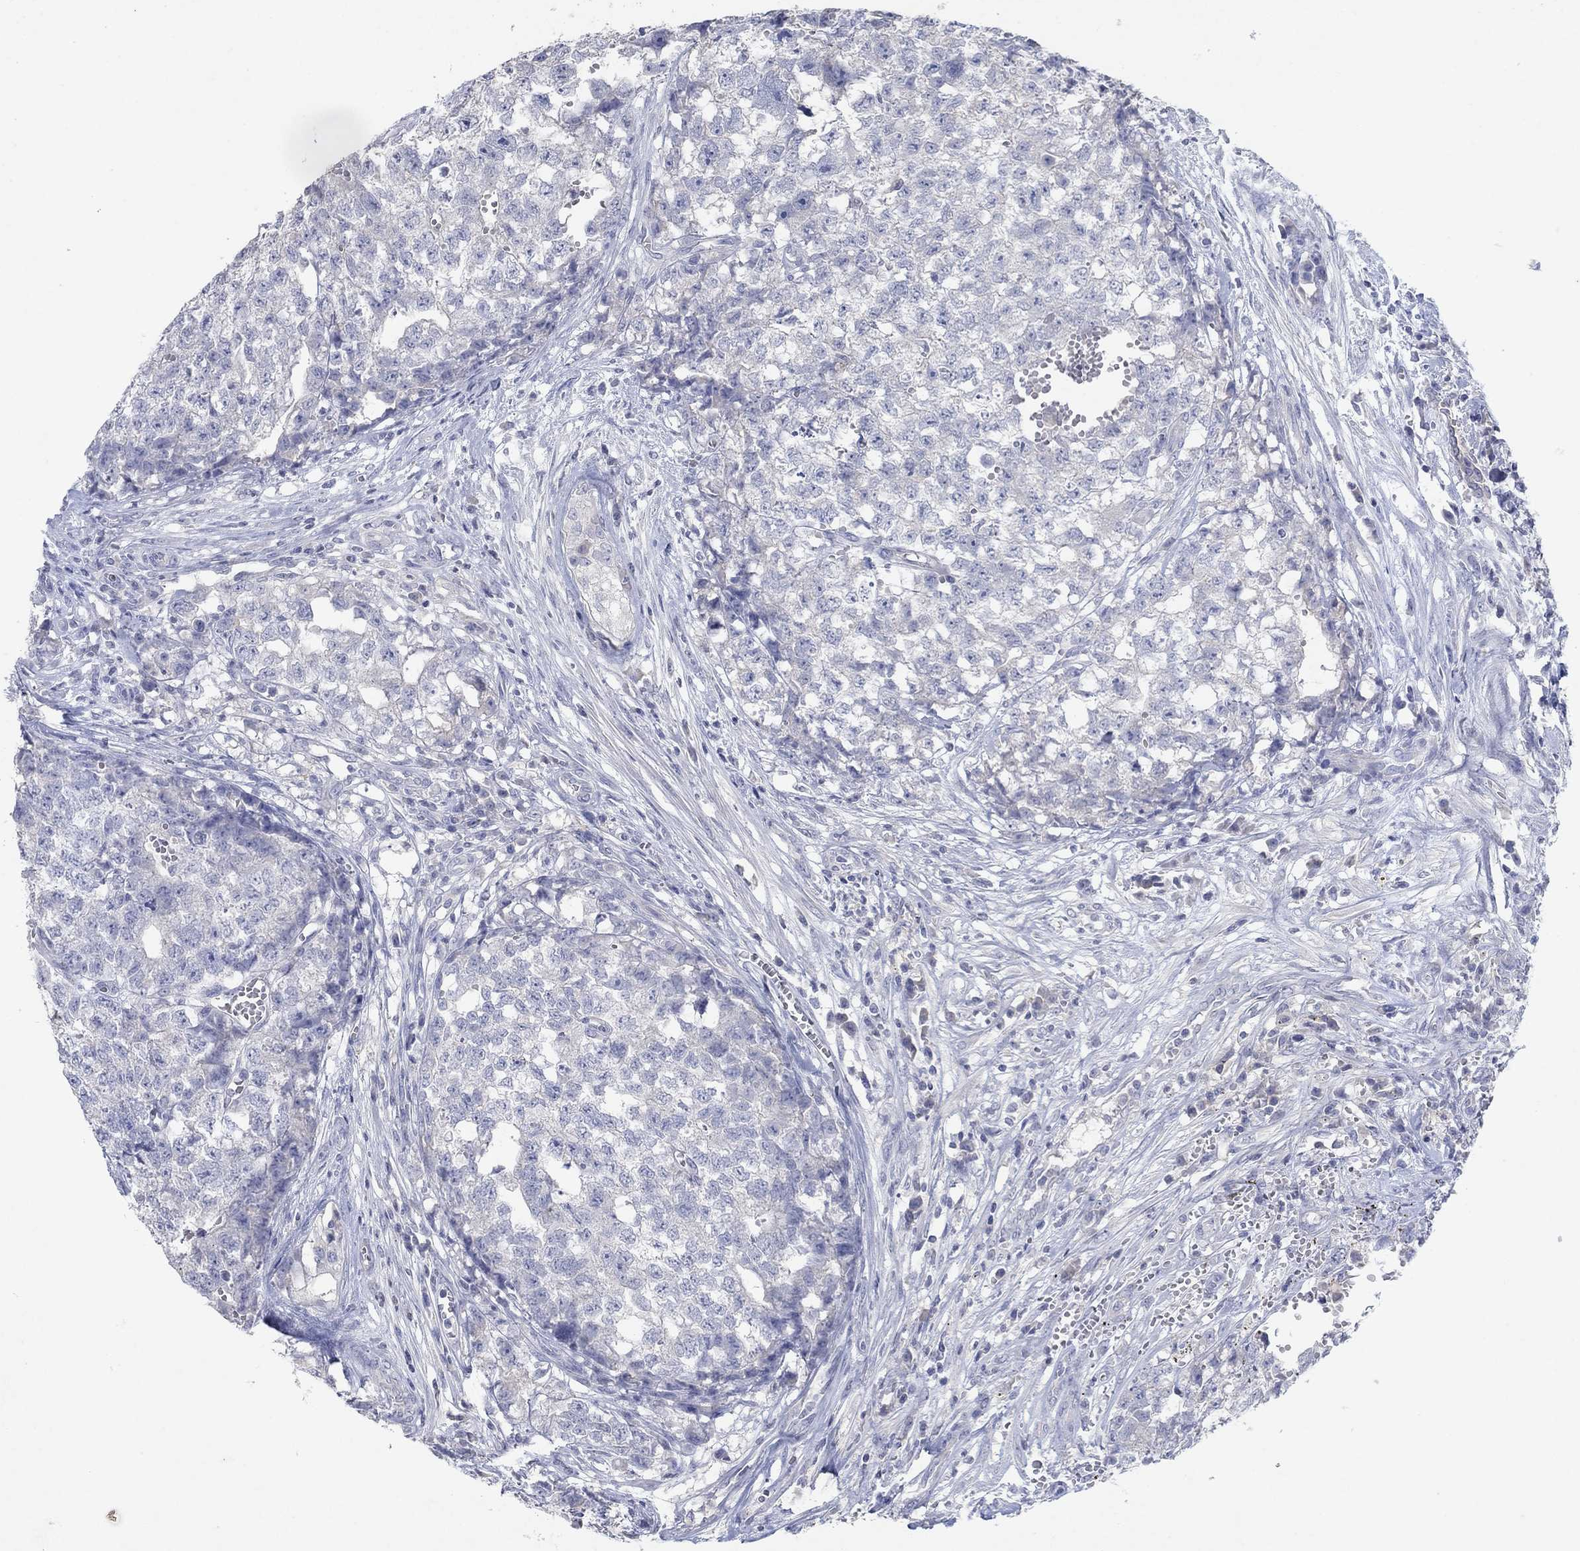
{"staining": {"intensity": "negative", "quantity": "none", "location": "none"}, "tissue": "testis cancer", "cell_type": "Tumor cells", "image_type": "cancer", "snomed": [{"axis": "morphology", "description": "Seminoma, NOS"}, {"axis": "morphology", "description": "Carcinoma, Embryonal, NOS"}, {"axis": "topography", "description": "Testis"}], "caption": "DAB immunohistochemical staining of human embryonal carcinoma (testis) exhibits no significant positivity in tumor cells.", "gene": "KRT40", "patient": {"sex": "male", "age": 22}}